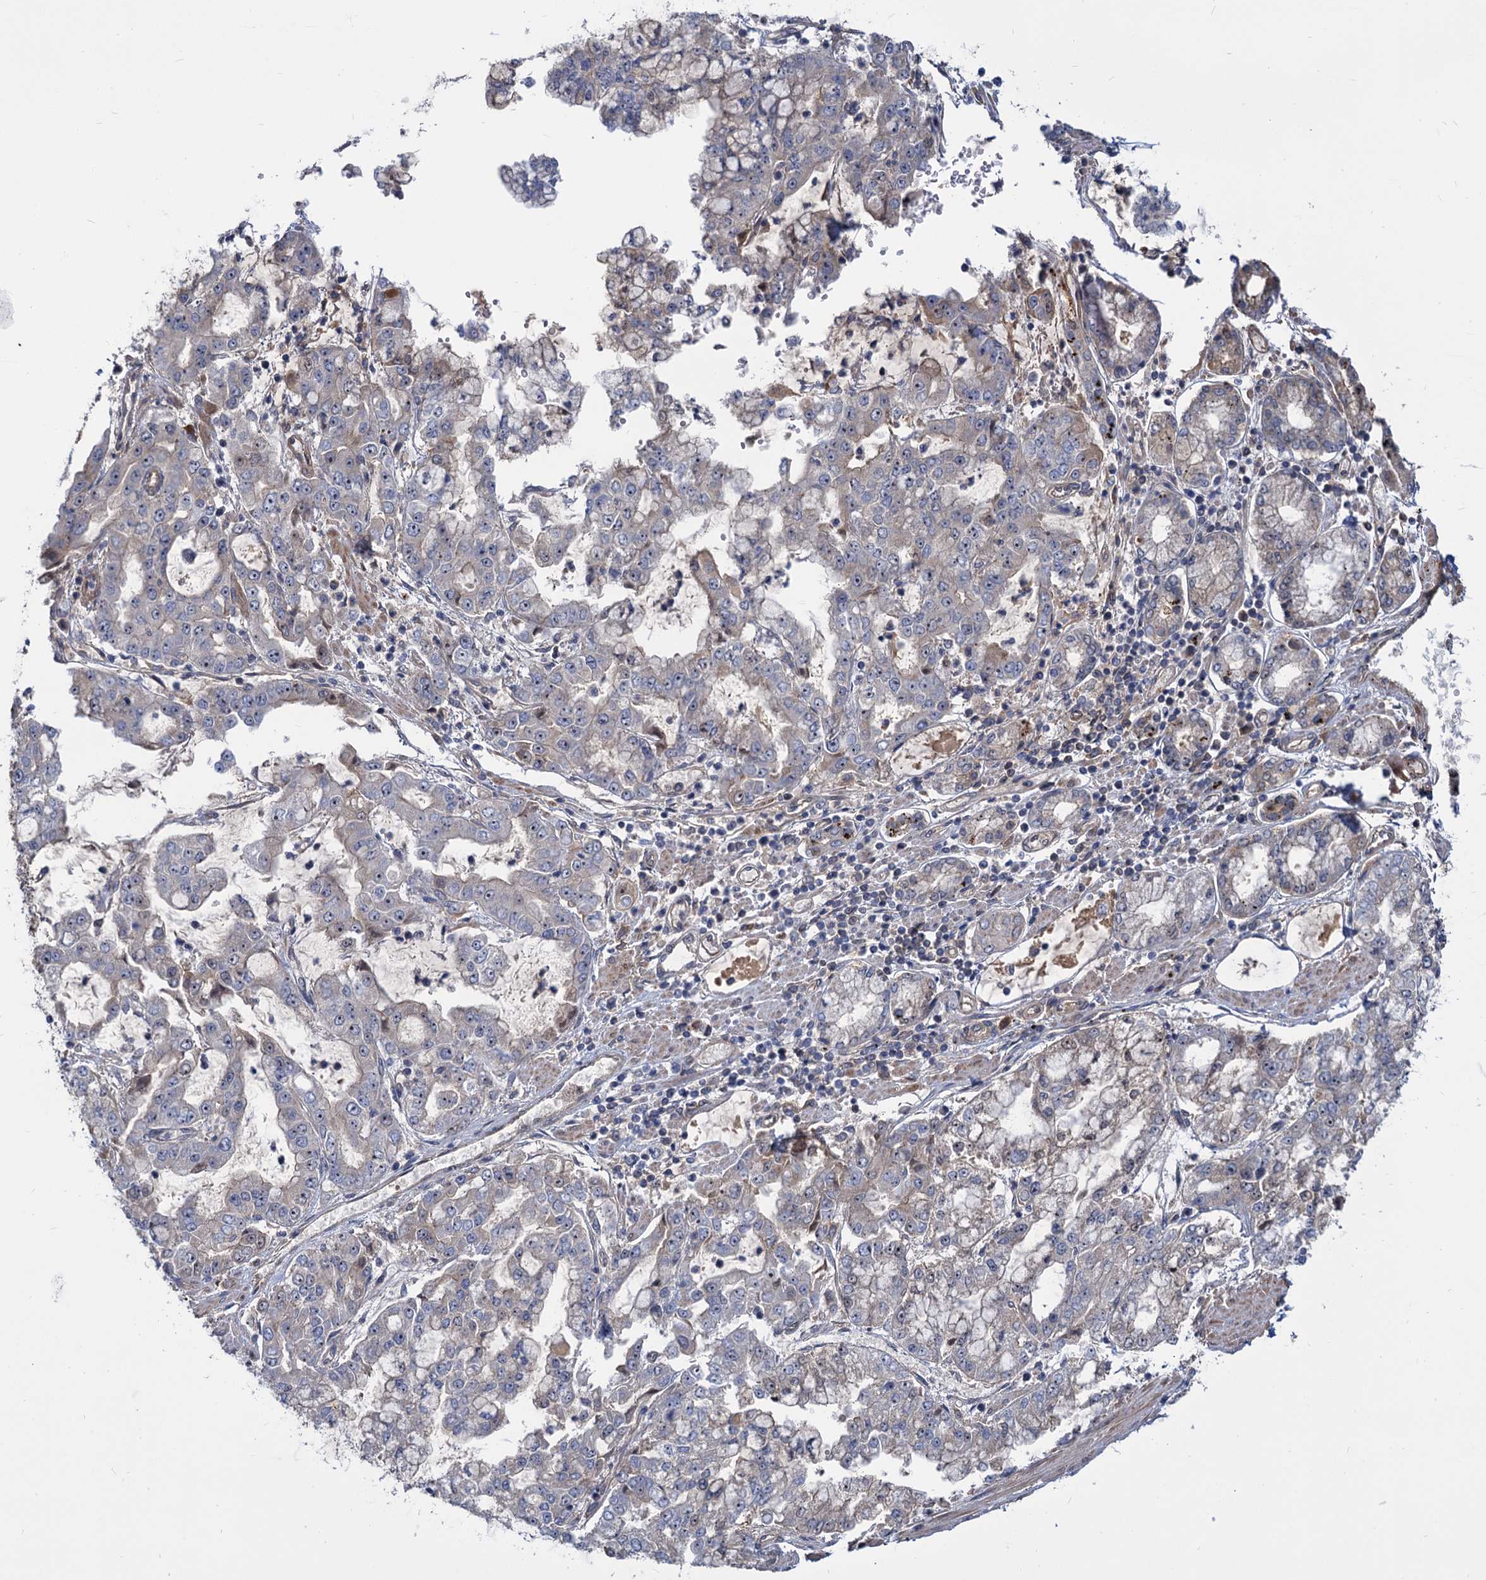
{"staining": {"intensity": "weak", "quantity": "<25%", "location": "nuclear"}, "tissue": "stomach cancer", "cell_type": "Tumor cells", "image_type": "cancer", "snomed": [{"axis": "morphology", "description": "Adenocarcinoma, NOS"}, {"axis": "topography", "description": "Stomach"}], "caption": "A high-resolution histopathology image shows immunohistochemistry (IHC) staining of adenocarcinoma (stomach), which exhibits no significant positivity in tumor cells.", "gene": "SNX15", "patient": {"sex": "male", "age": 76}}